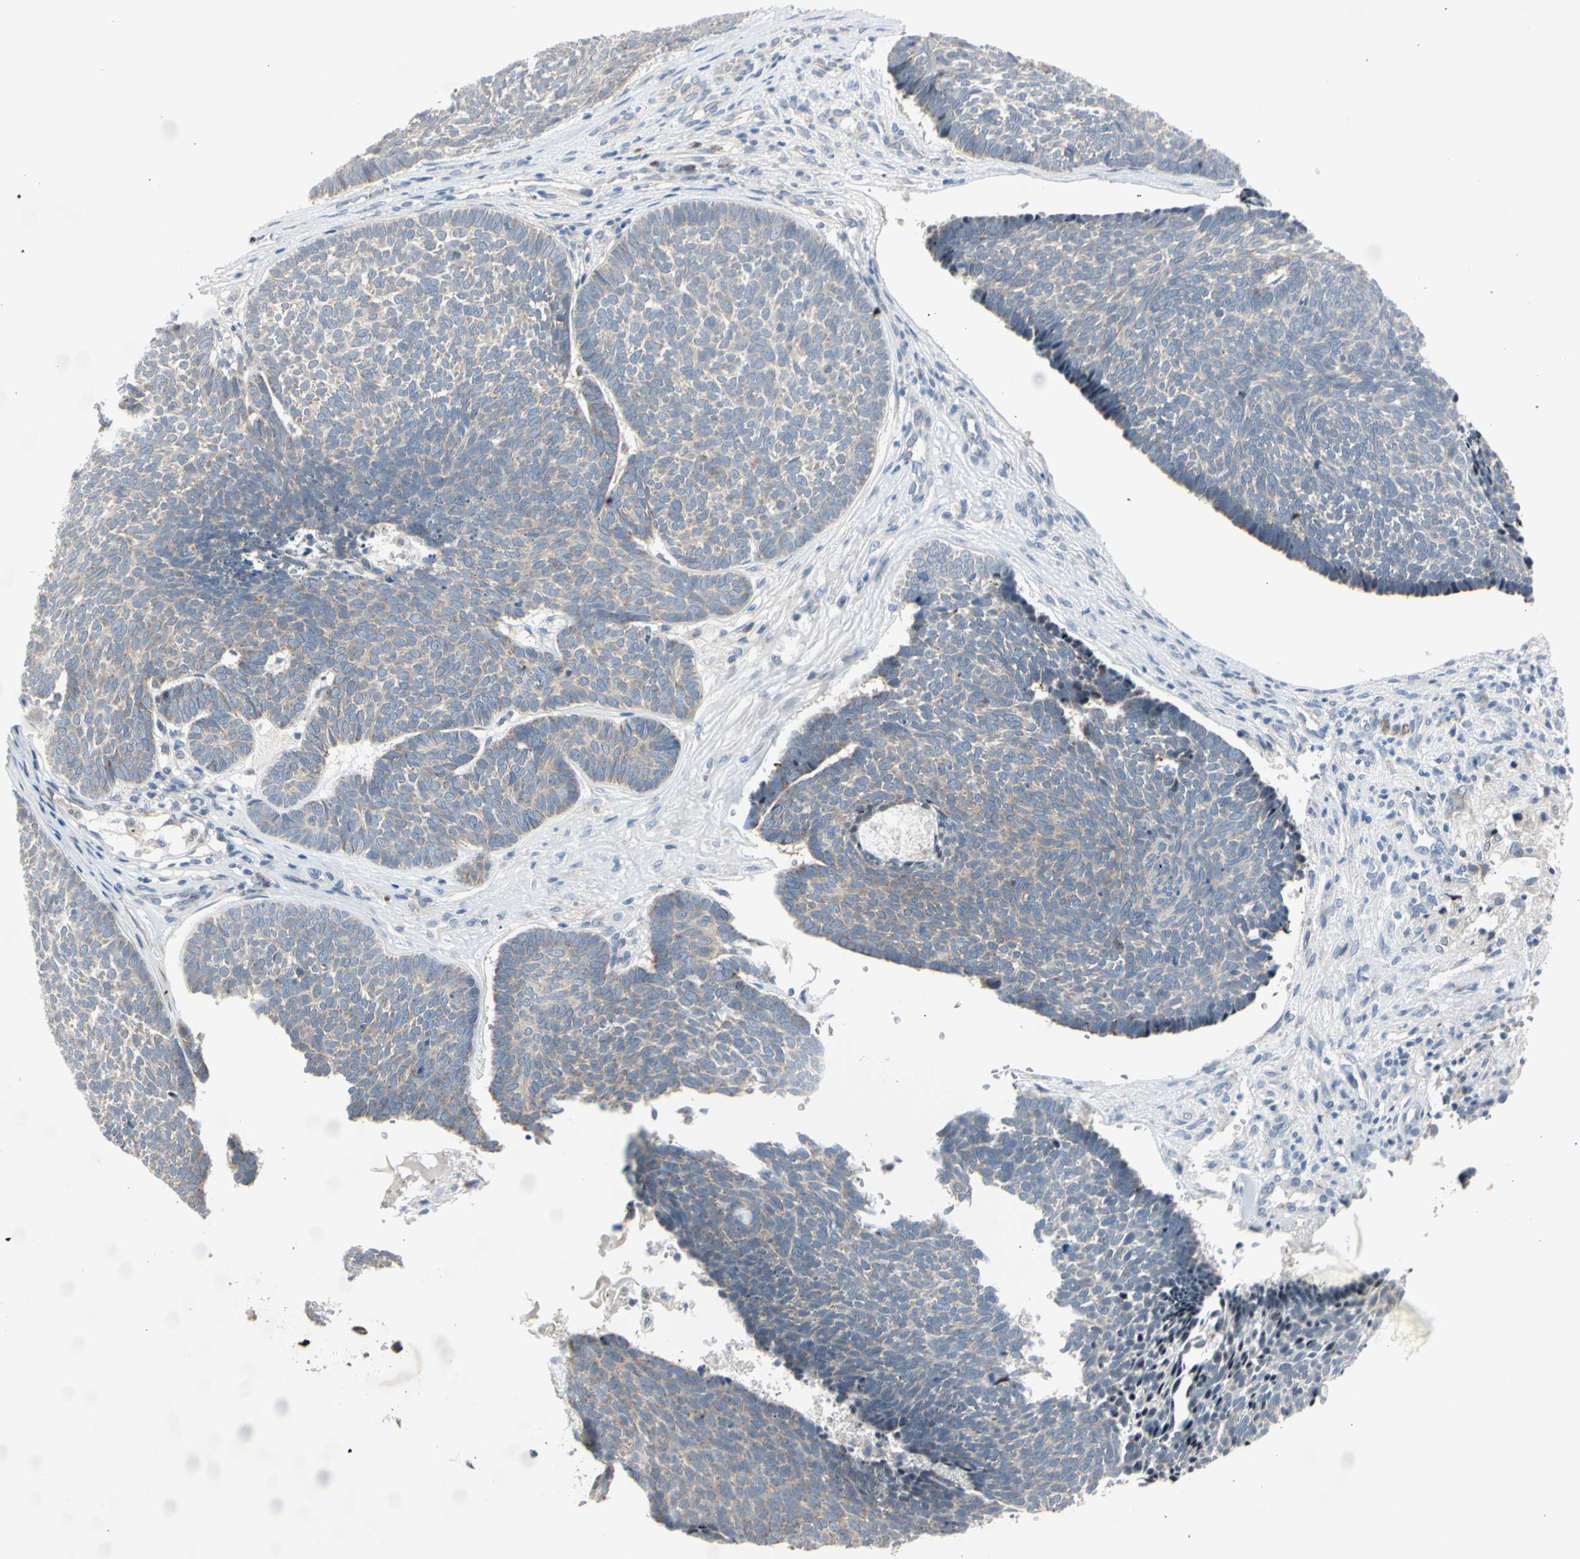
{"staining": {"intensity": "weak", "quantity": ">75%", "location": "cytoplasmic/membranous"}, "tissue": "skin cancer", "cell_type": "Tumor cells", "image_type": "cancer", "snomed": [{"axis": "morphology", "description": "Basal cell carcinoma"}, {"axis": "topography", "description": "Skin"}], "caption": "Skin cancer (basal cell carcinoma) stained with immunohistochemistry (IHC) displays weak cytoplasmic/membranous staining in about >75% of tumor cells. The staining is performed using DAB brown chromogen to label protein expression. The nuclei are counter-stained blue using hematoxylin.", "gene": "MARK1", "patient": {"sex": "male", "age": 84}}